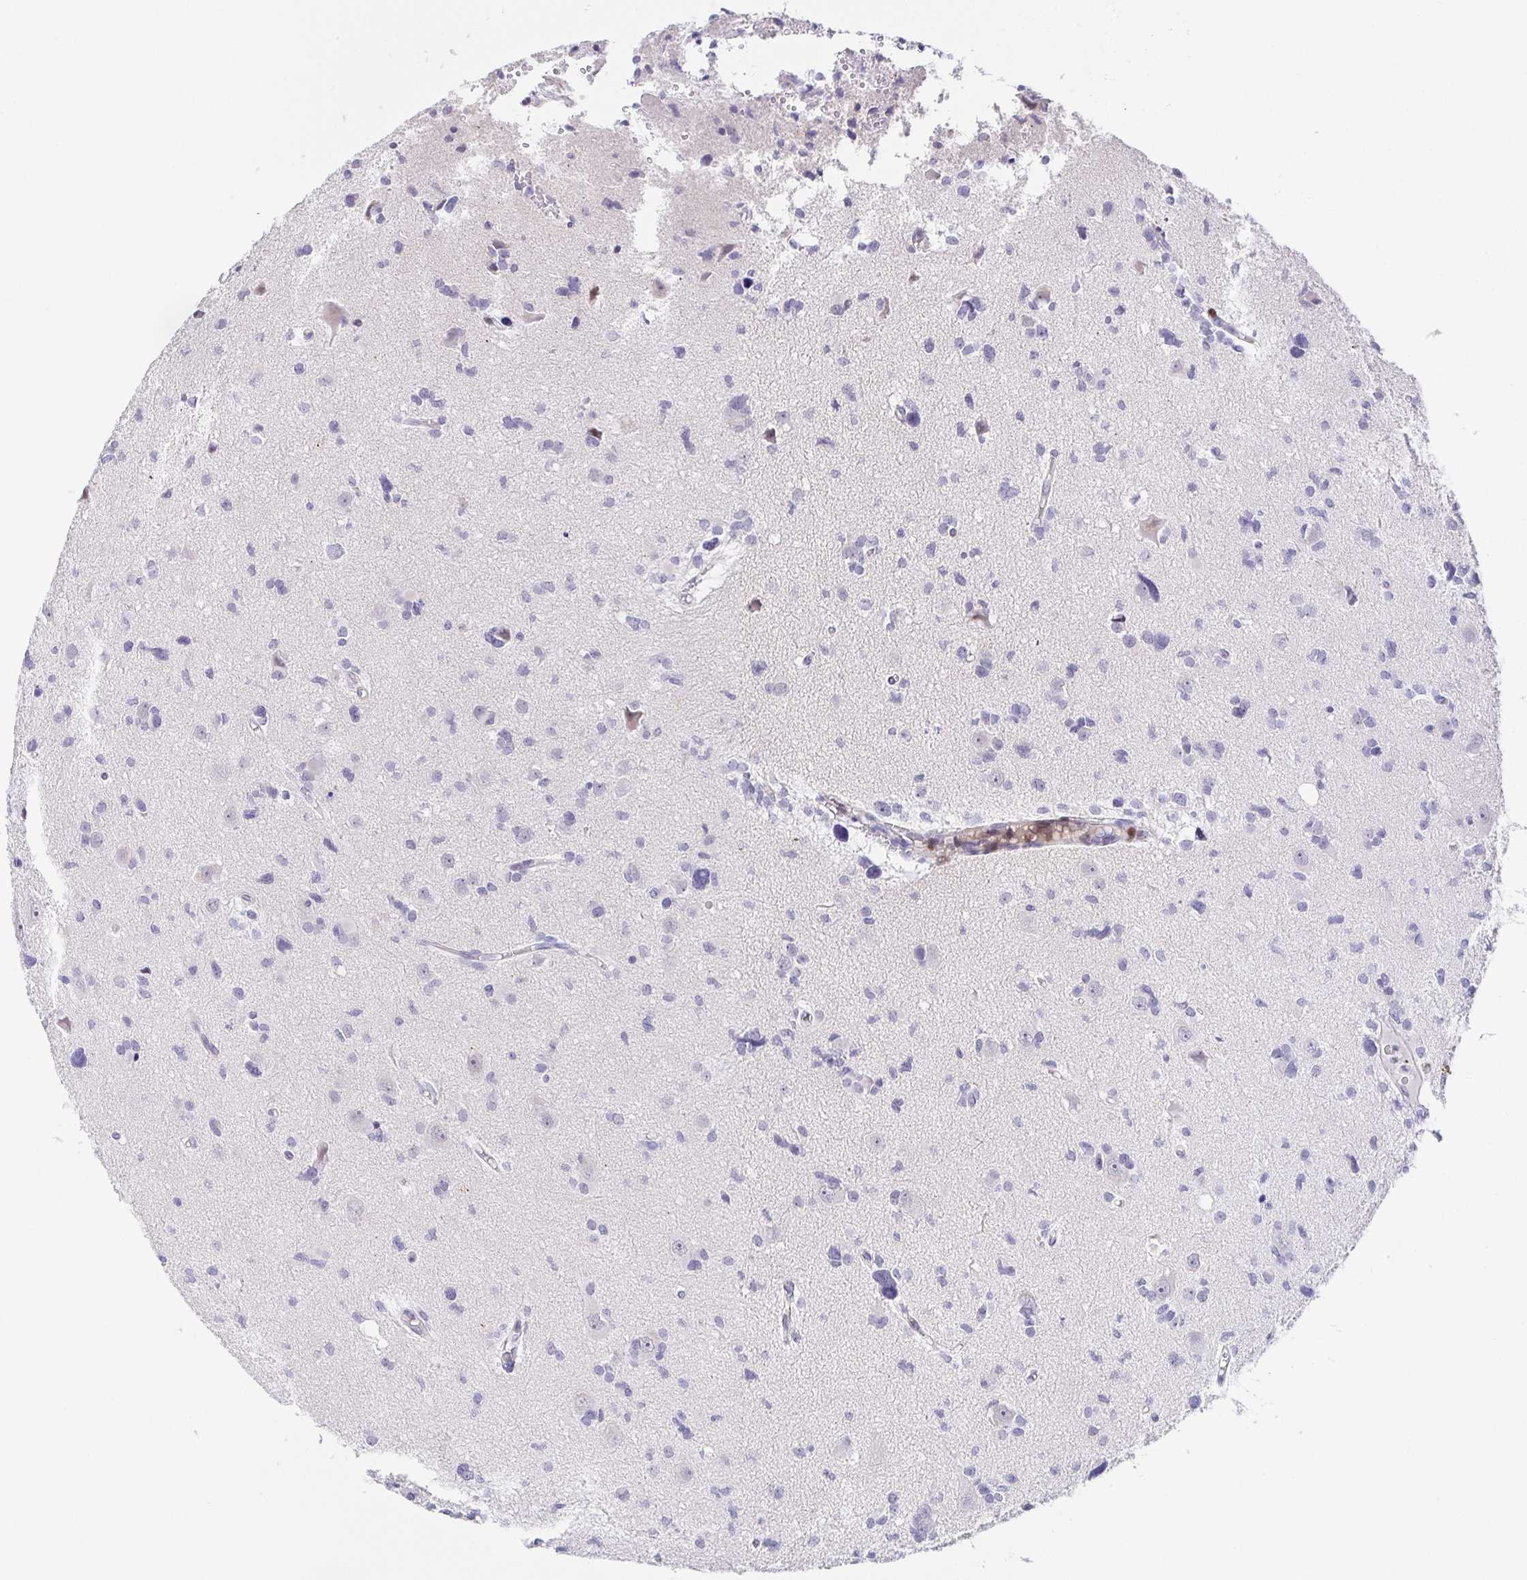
{"staining": {"intensity": "negative", "quantity": "none", "location": "none"}, "tissue": "glioma", "cell_type": "Tumor cells", "image_type": "cancer", "snomed": [{"axis": "morphology", "description": "Glioma, malignant, High grade"}, {"axis": "topography", "description": "Brain"}], "caption": "Immunohistochemical staining of malignant glioma (high-grade) displays no significant staining in tumor cells.", "gene": "KBTBD13", "patient": {"sex": "male", "age": 23}}